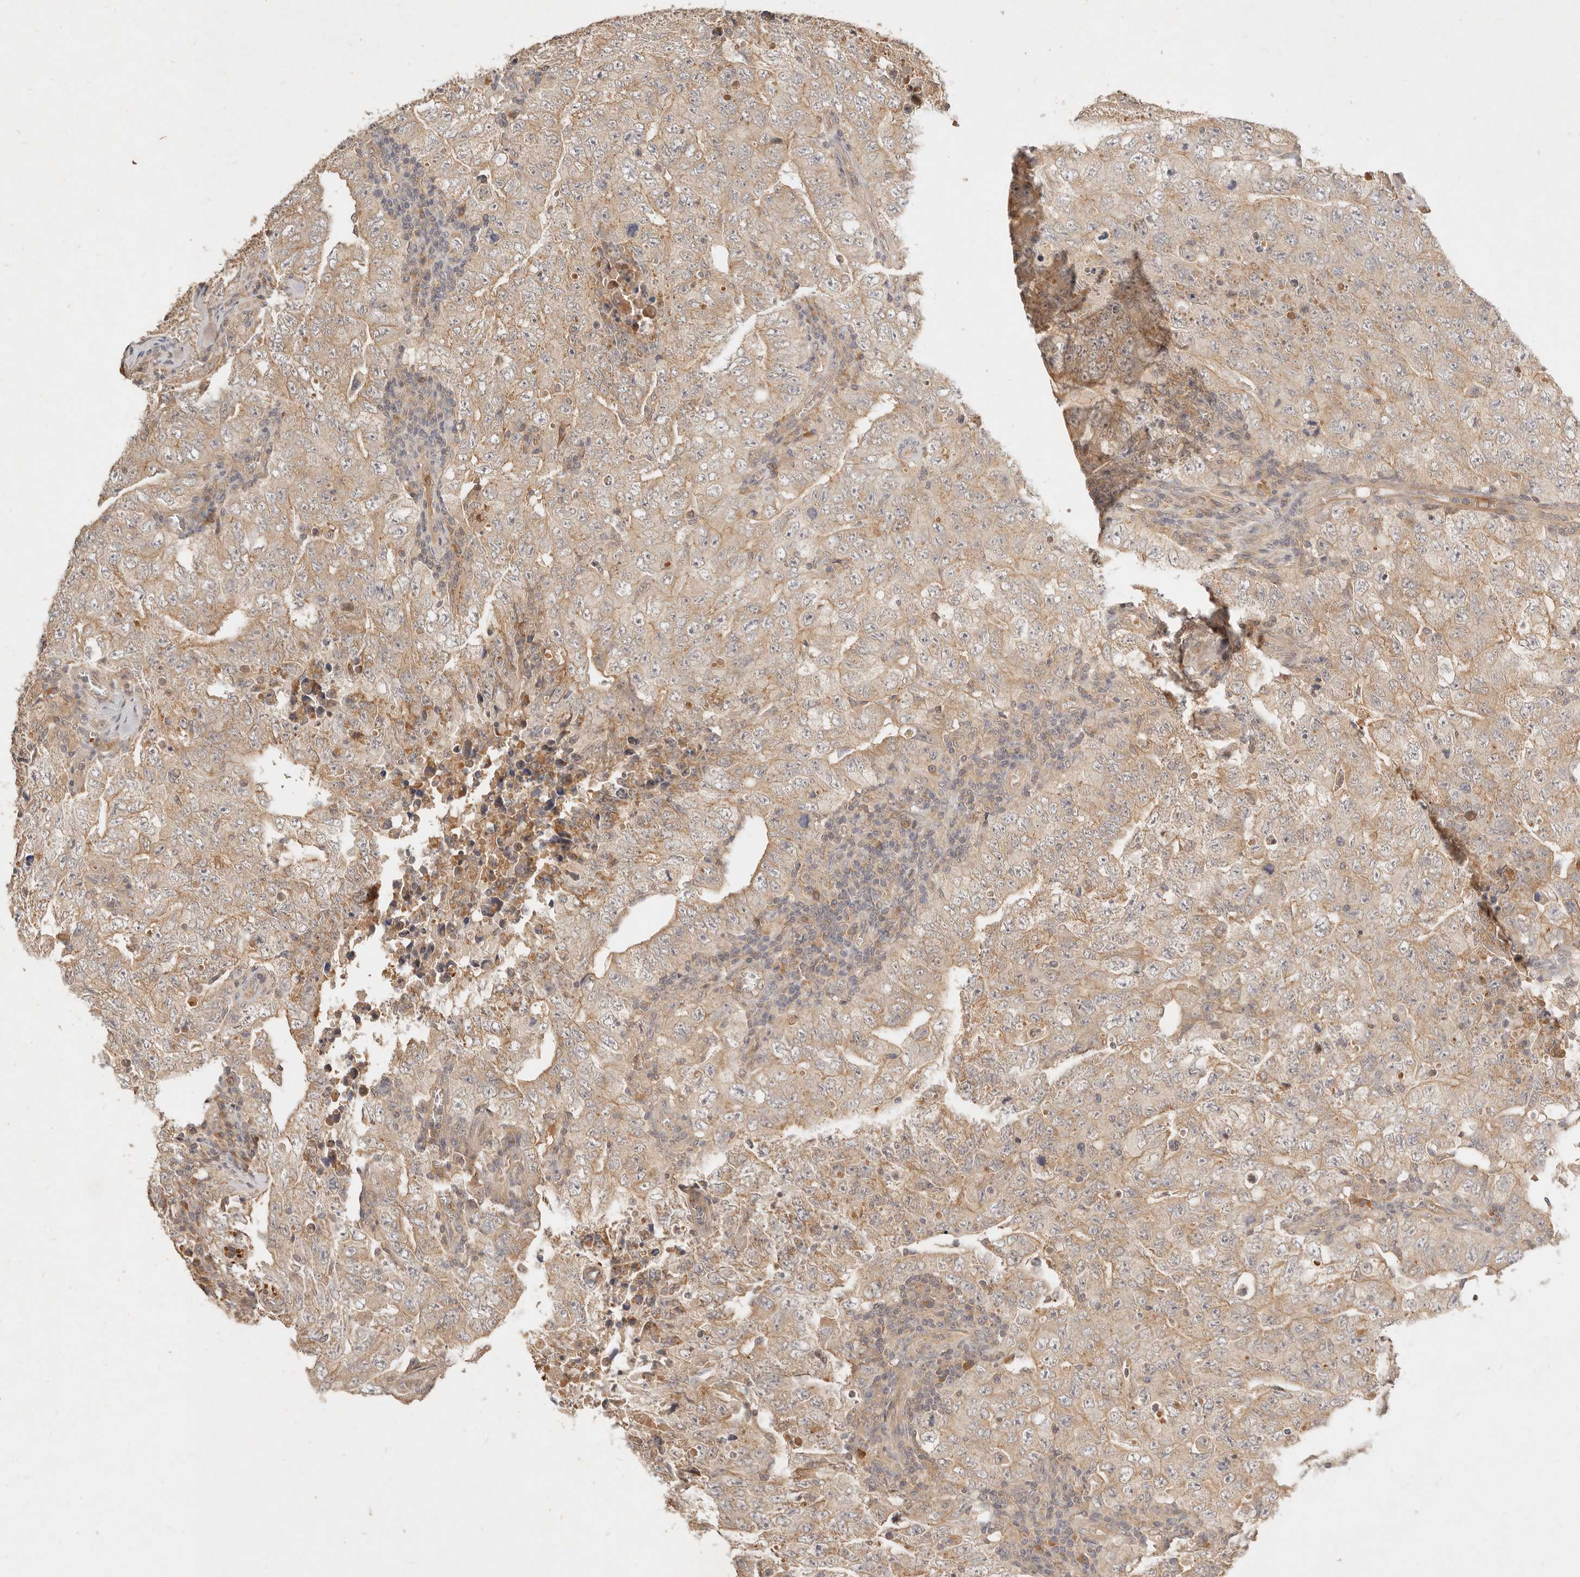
{"staining": {"intensity": "moderate", "quantity": ">75%", "location": "cytoplasmic/membranous"}, "tissue": "testis cancer", "cell_type": "Tumor cells", "image_type": "cancer", "snomed": [{"axis": "morphology", "description": "Carcinoma, Embryonal, NOS"}, {"axis": "topography", "description": "Testis"}], "caption": "The histopathology image exhibits a brown stain indicating the presence of a protein in the cytoplasmic/membranous of tumor cells in testis cancer. (DAB IHC with brightfield microscopy, high magnification).", "gene": "FREM2", "patient": {"sex": "male", "age": 26}}